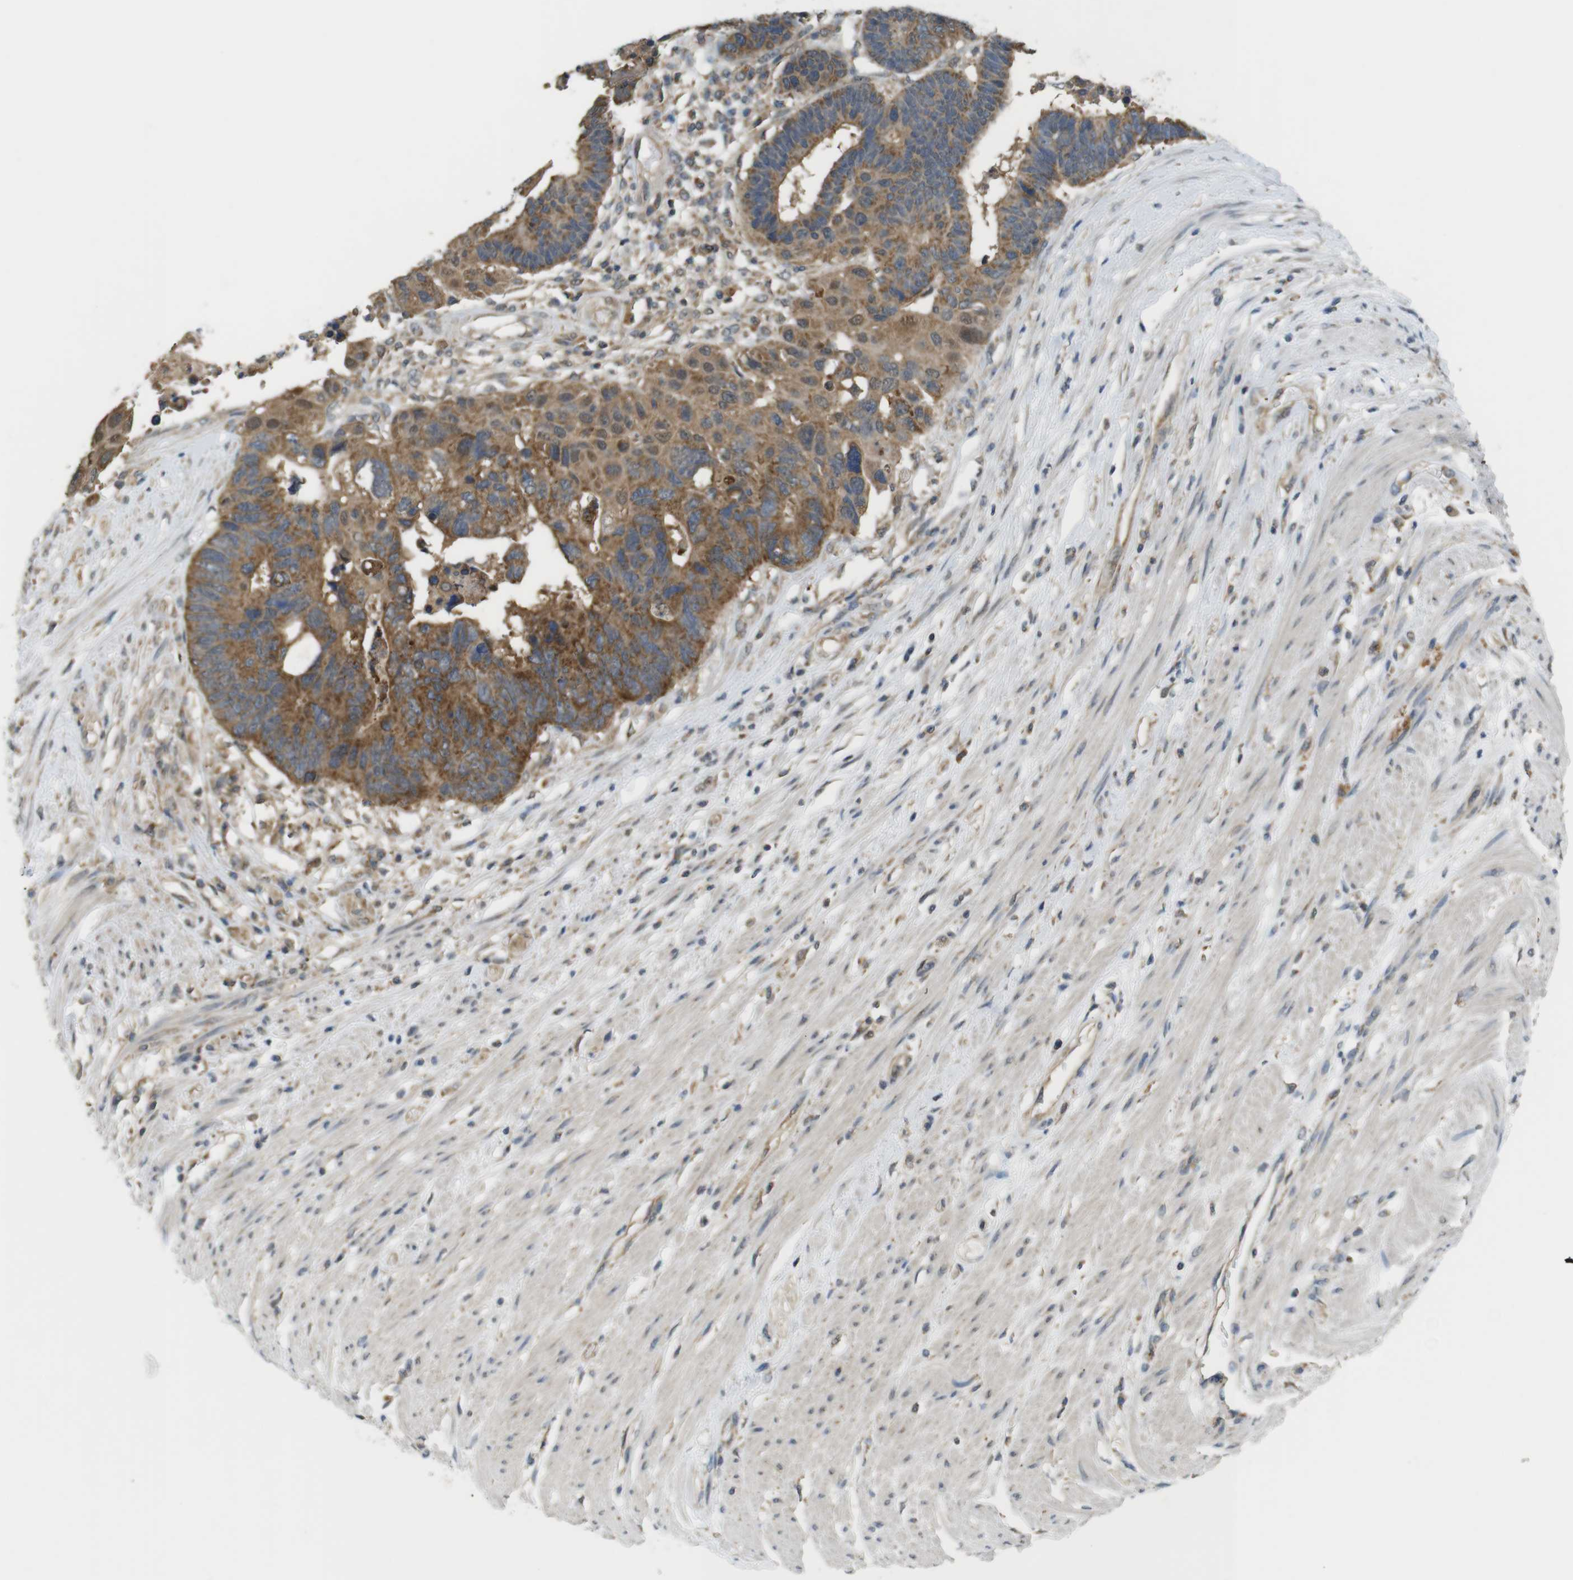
{"staining": {"intensity": "moderate", "quantity": ">75%", "location": "cytoplasmic/membranous"}, "tissue": "colorectal cancer", "cell_type": "Tumor cells", "image_type": "cancer", "snomed": [{"axis": "morphology", "description": "Adenocarcinoma, NOS"}, {"axis": "topography", "description": "Rectum"}], "caption": "DAB (3,3'-diaminobenzidine) immunohistochemical staining of human colorectal cancer (adenocarcinoma) displays moderate cytoplasmic/membranous protein staining in approximately >75% of tumor cells. The protein of interest is shown in brown color, while the nuclei are stained blue.", "gene": "BRI3BP", "patient": {"sex": "male", "age": 51}}